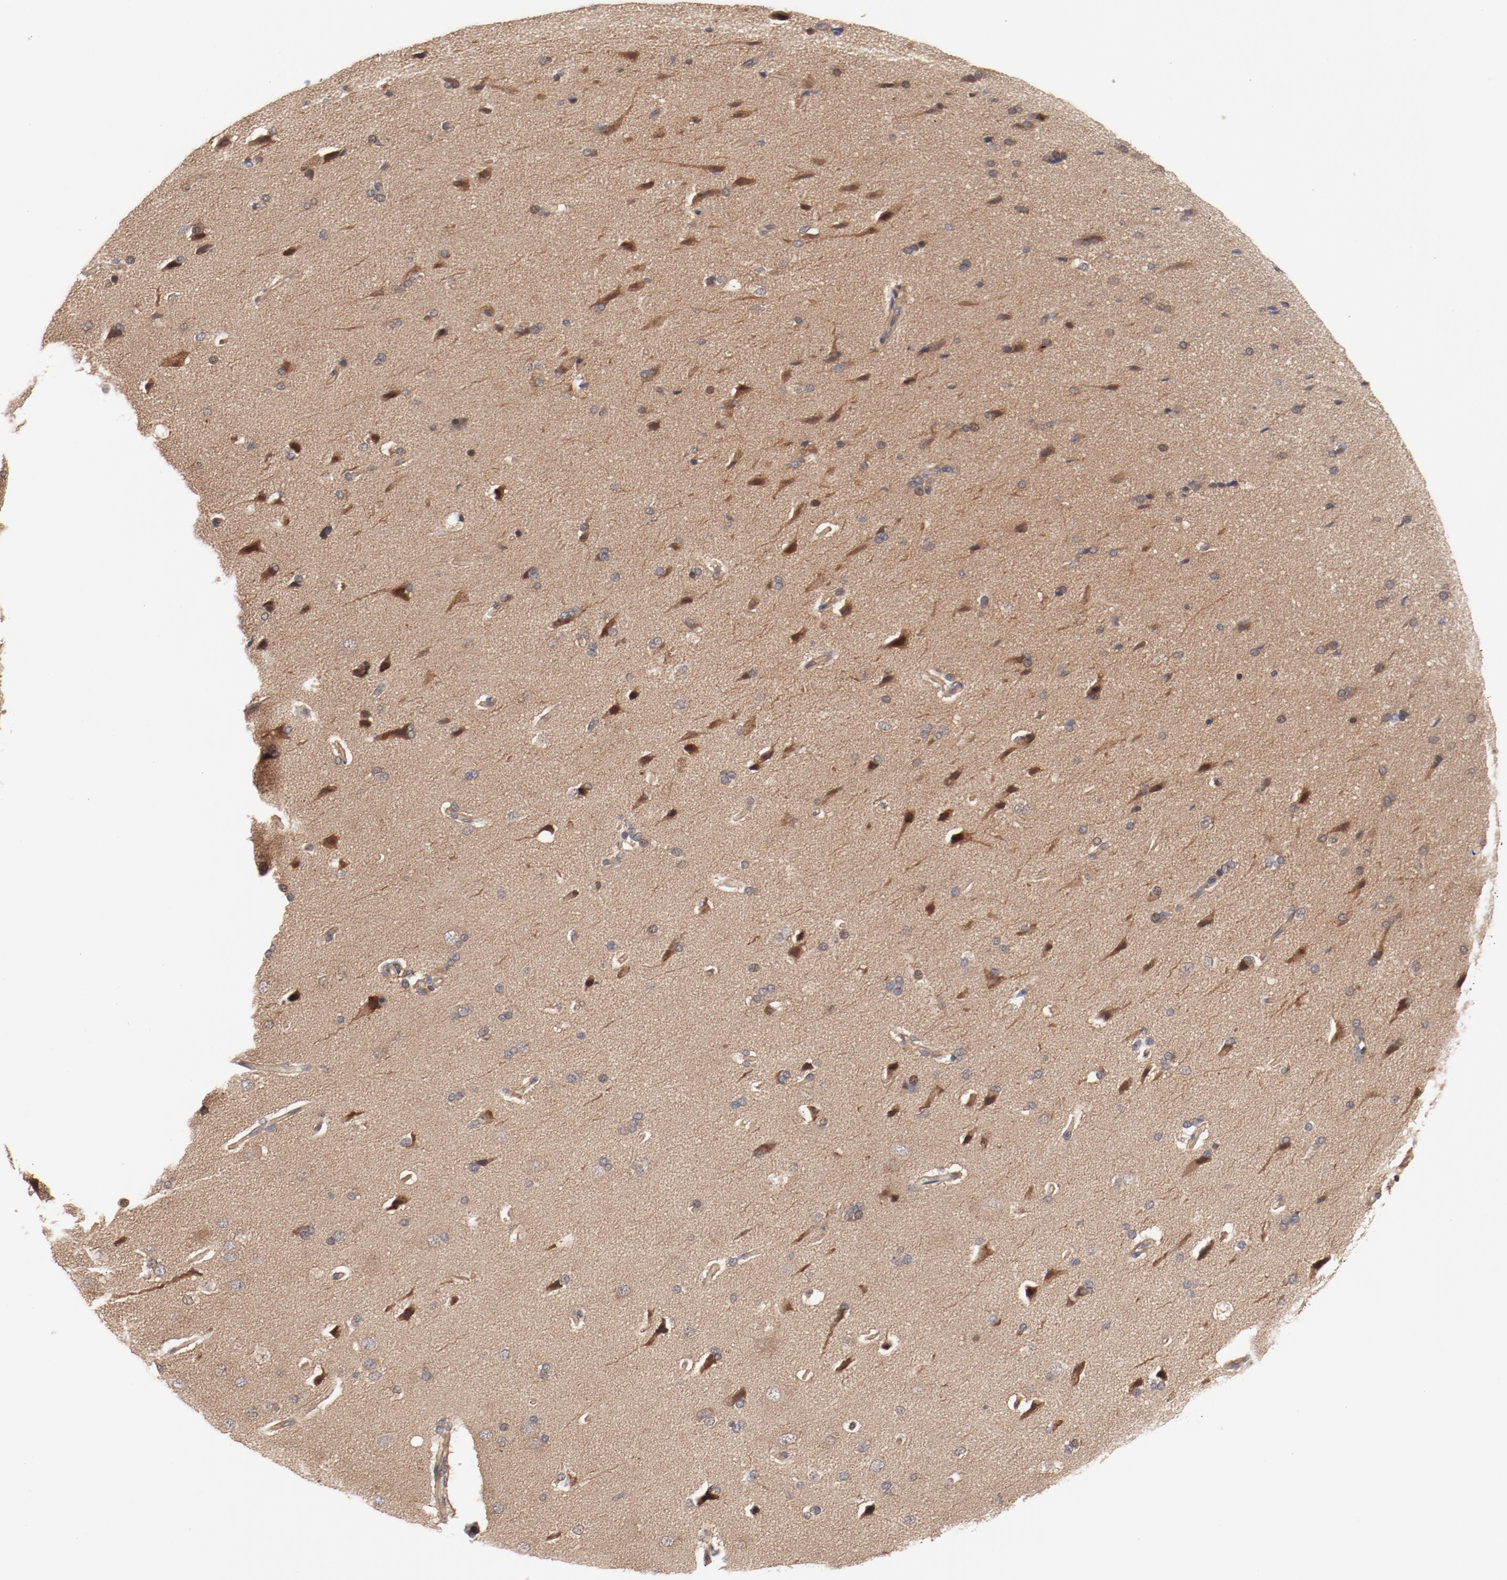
{"staining": {"intensity": "moderate", "quantity": ">75%", "location": "cytoplasmic/membranous"}, "tissue": "cerebral cortex", "cell_type": "Endothelial cells", "image_type": "normal", "snomed": [{"axis": "morphology", "description": "Normal tissue, NOS"}, {"axis": "topography", "description": "Cerebral cortex"}], "caption": "The photomicrograph displays staining of benign cerebral cortex, revealing moderate cytoplasmic/membranous protein staining (brown color) within endothelial cells.", "gene": "PITPNM2", "patient": {"sex": "male", "age": 62}}